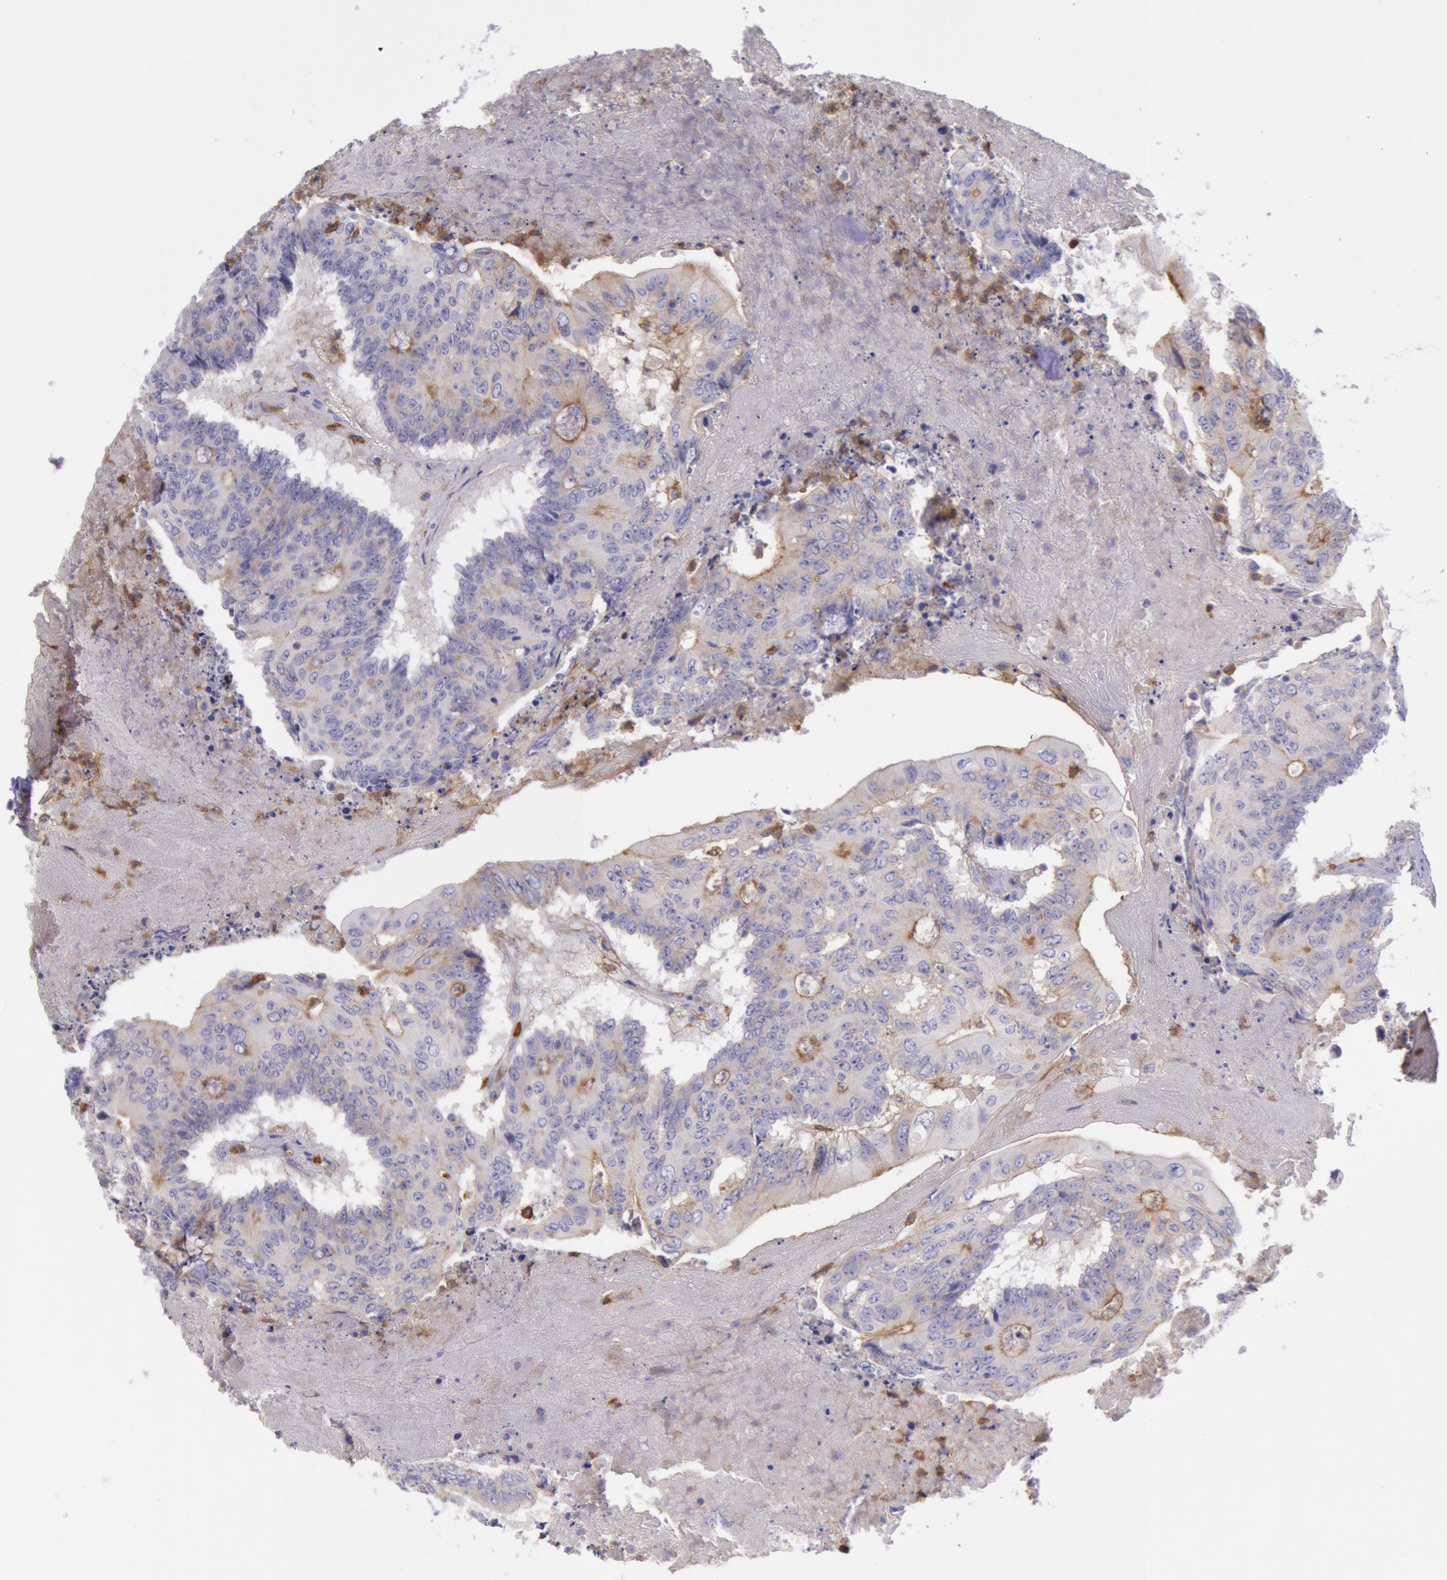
{"staining": {"intensity": "weak", "quantity": ">75%", "location": "cytoplasmic/membranous"}, "tissue": "colorectal cancer", "cell_type": "Tumor cells", "image_type": "cancer", "snomed": [{"axis": "morphology", "description": "Adenocarcinoma, NOS"}, {"axis": "topography", "description": "Colon"}], "caption": "Approximately >75% of tumor cells in human colorectal cancer display weak cytoplasmic/membranous protein staining as visualized by brown immunohistochemical staining.", "gene": "LYN", "patient": {"sex": "male", "age": 65}}